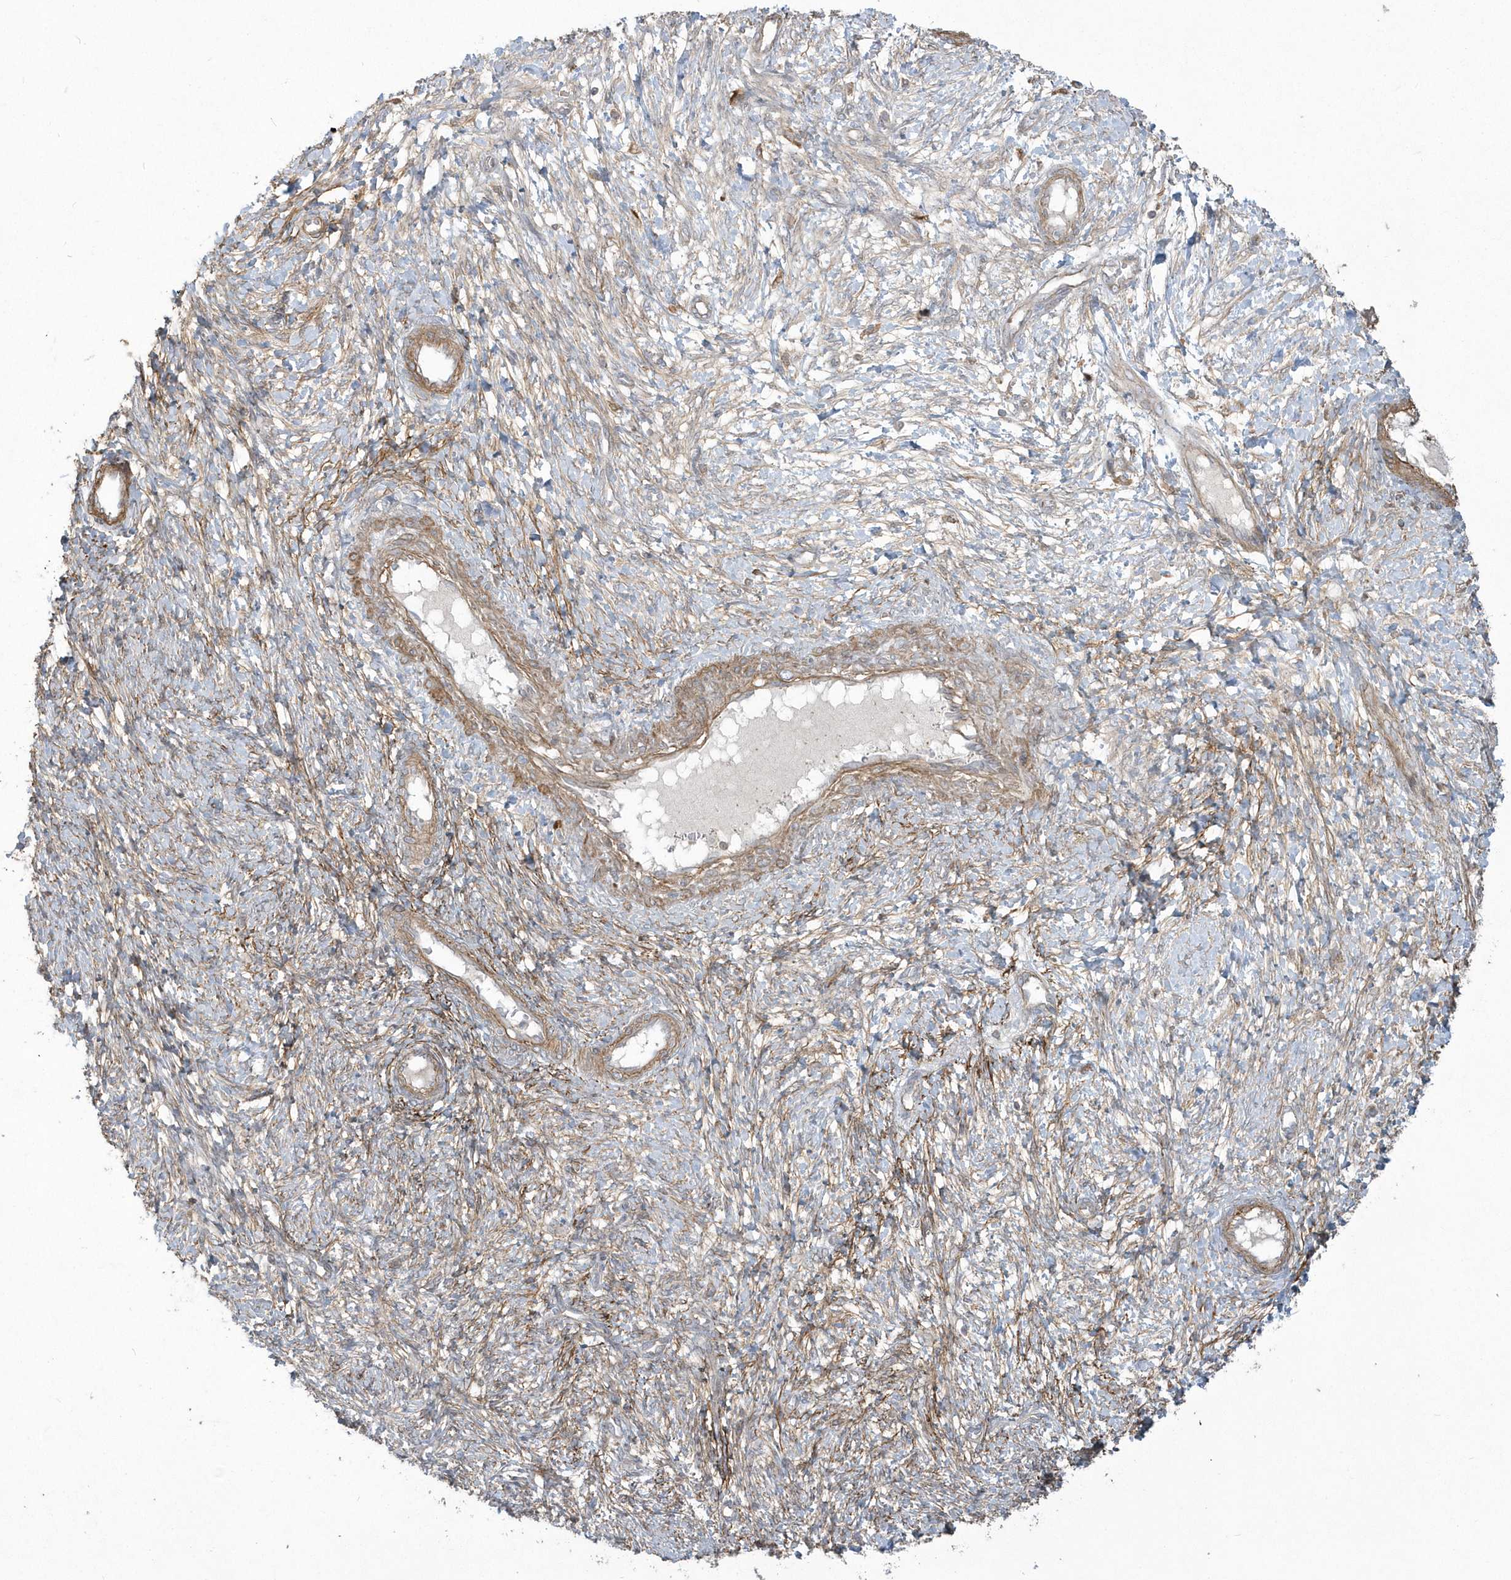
{"staining": {"intensity": "weak", "quantity": "25%-75%", "location": "cytoplasmic/membranous"}, "tissue": "ovarian cancer", "cell_type": "Tumor cells", "image_type": "cancer", "snomed": [{"axis": "morphology", "description": "Carcinoma, NOS"}, {"axis": "morphology", "description": "Cystadenocarcinoma, serous, NOS"}, {"axis": "topography", "description": "Ovary"}], "caption": "Protein expression by immunohistochemistry reveals weak cytoplasmic/membranous positivity in about 25%-75% of tumor cells in carcinoma (ovarian). (Brightfield microscopy of DAB IHC at high magnification).", "gene": "ARMC8", "patient": {"sex": "female", "age": 69}}